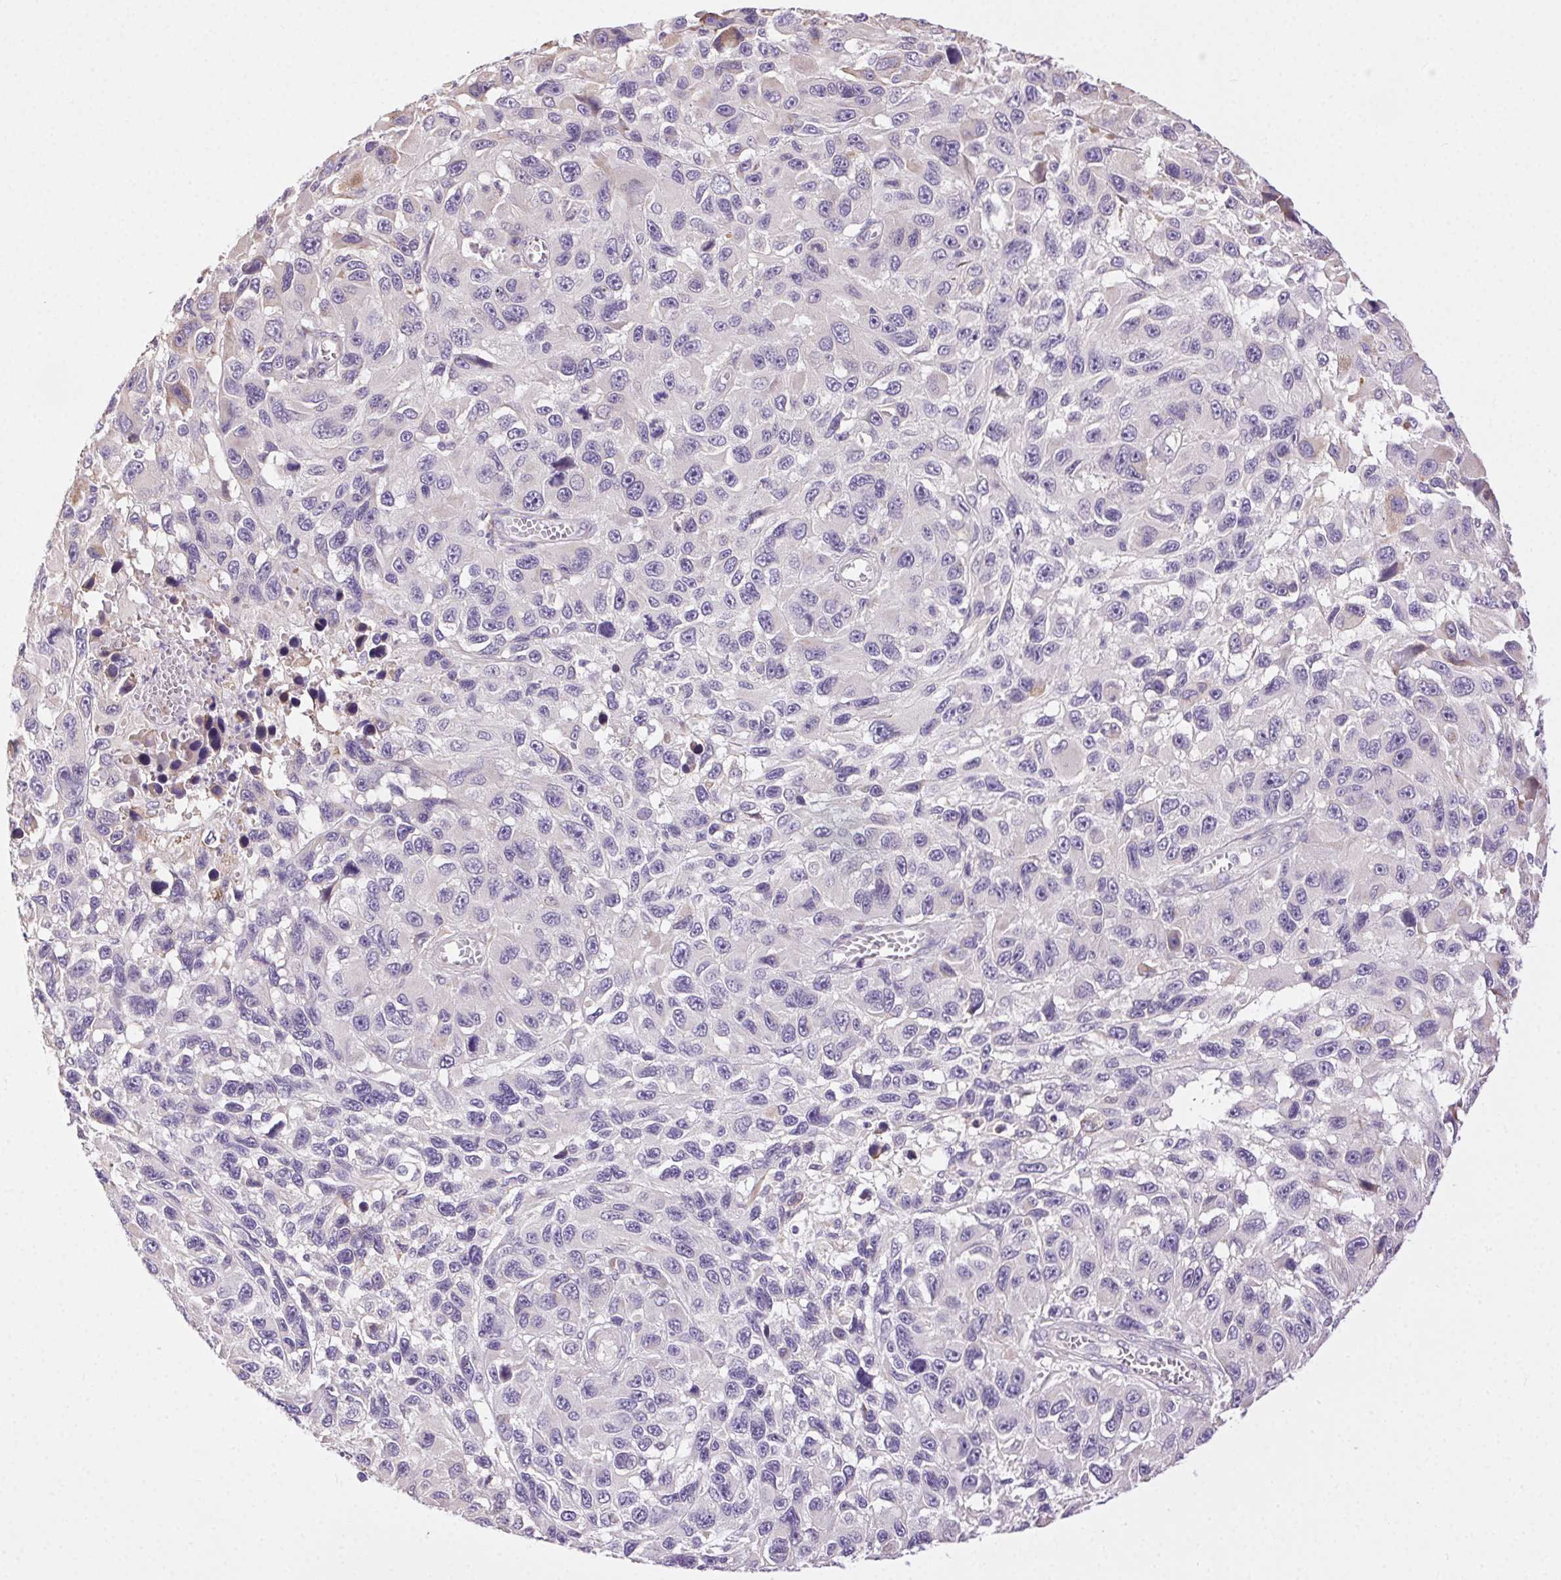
{"staining": {"intensity": "negative", "quantity": "none", "location": "none"}, "tissue": "melanoma", "cell_type": "Tumor cells", "image_type": "cancer", "snomed": [{"axis": "morphology", "description": "Malignant melanoma, NOS"}, {"axis": "topography", "description": "Skin"}], "caption": "The photomicrograph shows no significant staining in tumor cells of melanoma.", "gene": "SNX31", "patient": {"sex": "male", "age": 53}}